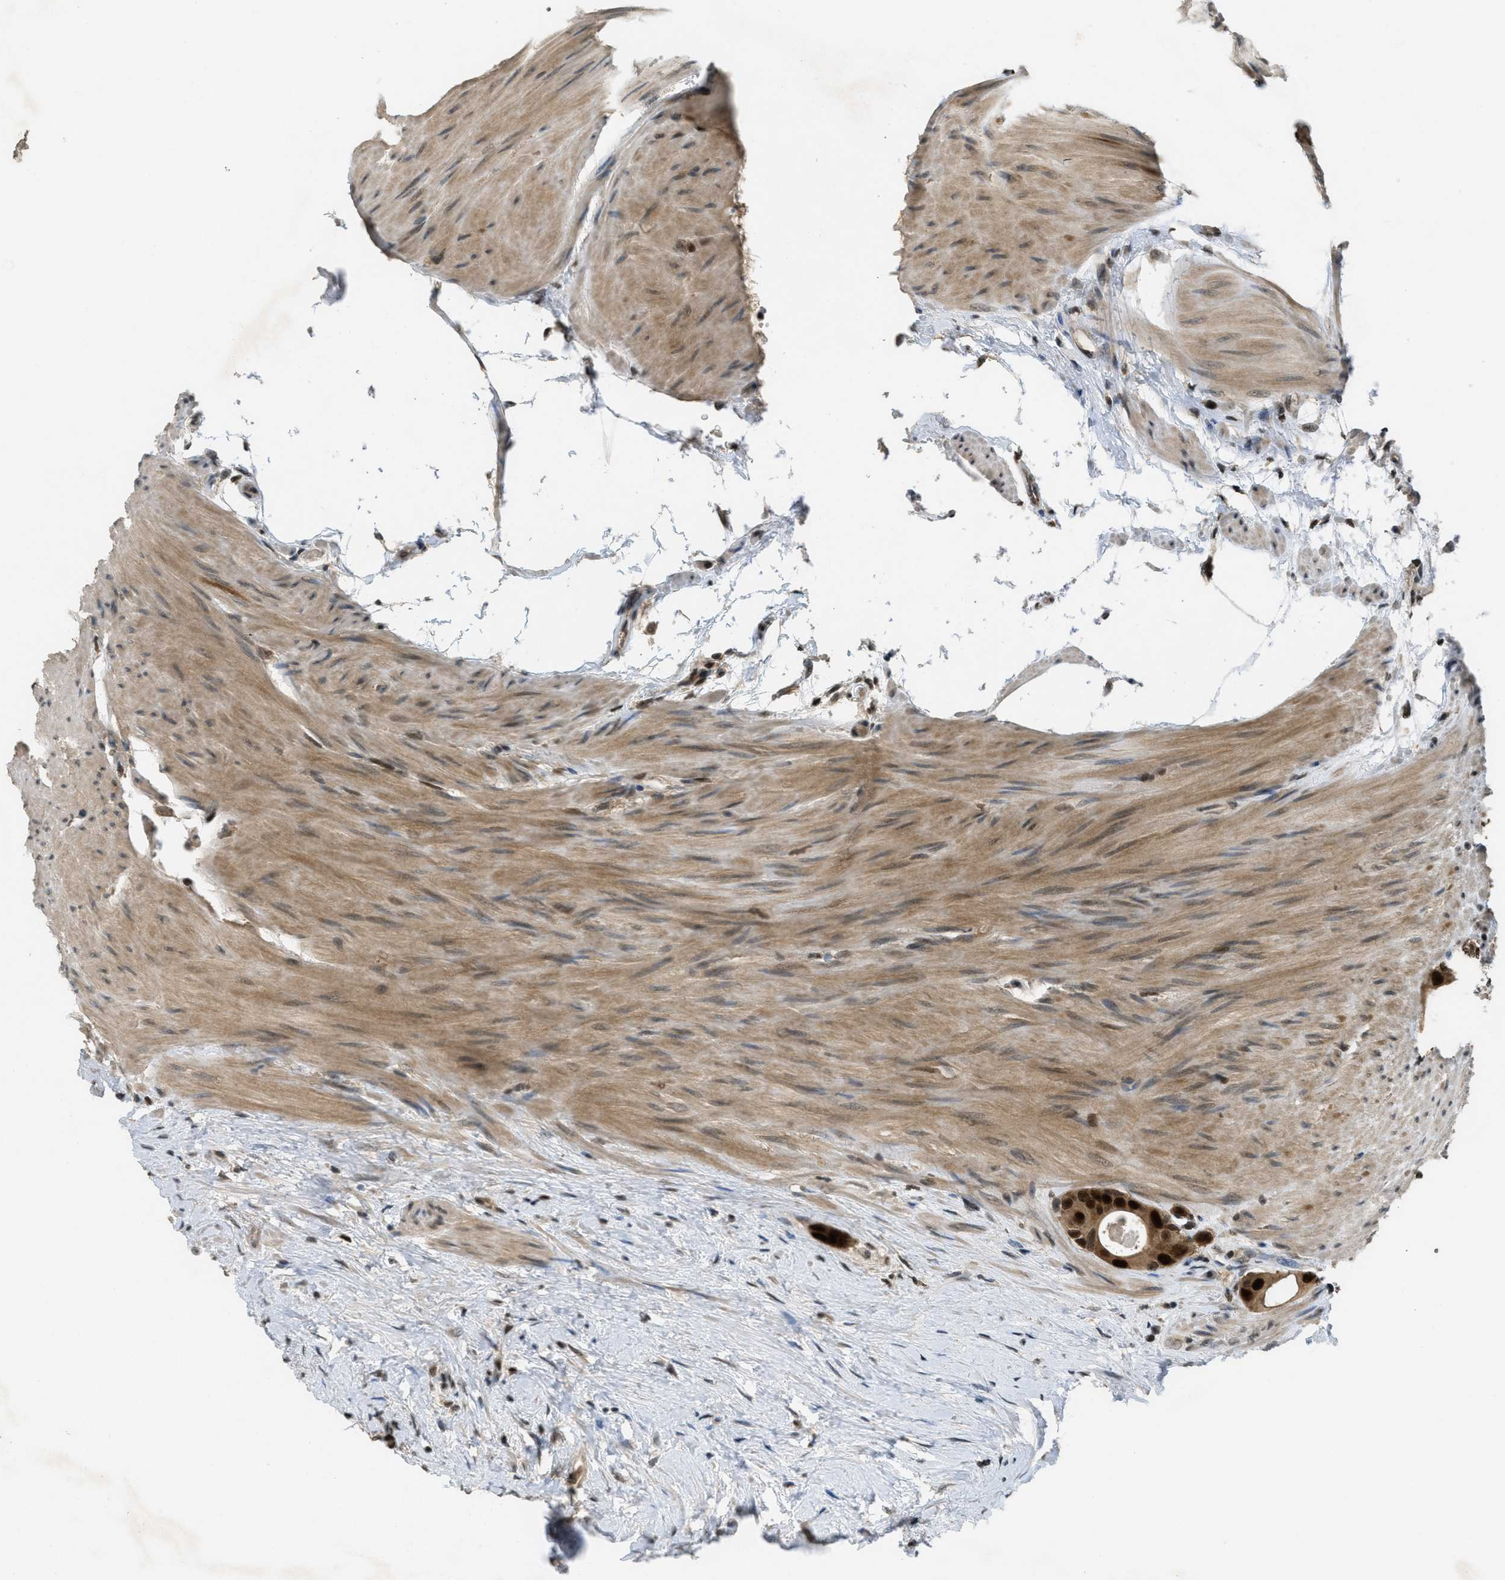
{"staining": {"intensity": "strong", "quantity": ">75%", "location": "cytoplasmic/membranous,nuclear"}, "tissue": "colorectal cancer", "cell_type": "Tumor cells", "image_type": "cancer", "snomed": [{"axis": "morphology", "description": "Adenocarcinoma, NOS"}, {"axis": "topography", "description": "Rectum"}], "caption": "Colorectal cancer (adenocarcinoma) stained with IHC displays strong cytoplasmic/membranous and nuclear expression in about >75% of tumor cells.", "gene": "DNAJB1", "patient": {"sex": "male", "age": 51}}